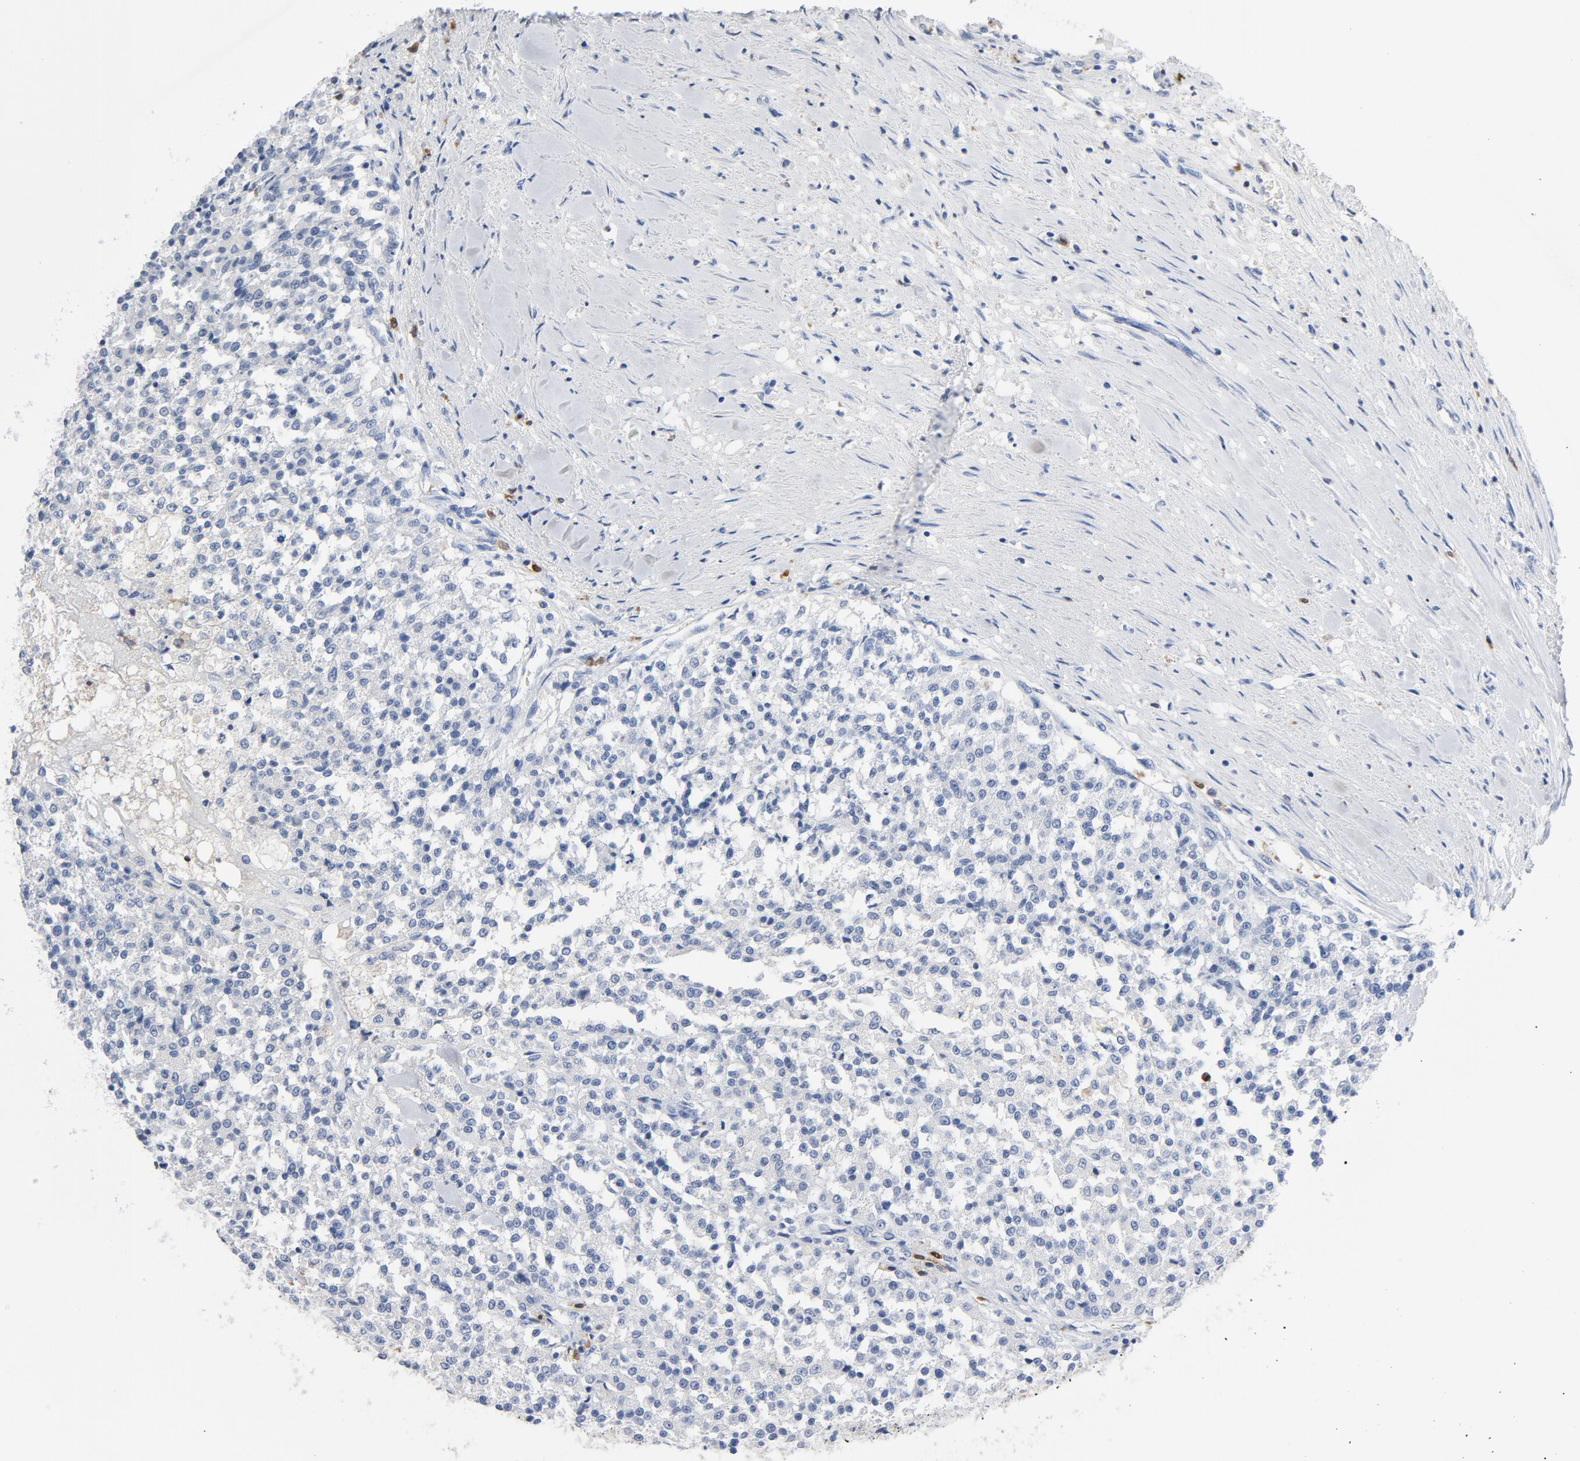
{"staining": {"intensity": "negative", "quantity": "none", "location": "none"}, "tissue": "testis cancer", "cell_type": "Tumor cells", "image_type": "cancer", "snomed": [{"axis": "morphology", "description": "Seminoma, NOS"}, {"axis": "topography", "description": "Testis"}], "caption": "Histopathology image shows no protein staining in tumor cells of testis cancer (seminoma) tissue. (DAB (3,3'-diaminobenzidine) immunohistochemistry with hematoxylin counter stain).", "gene": "NCF1", "patient": {"sex": "male", "age": 59}}